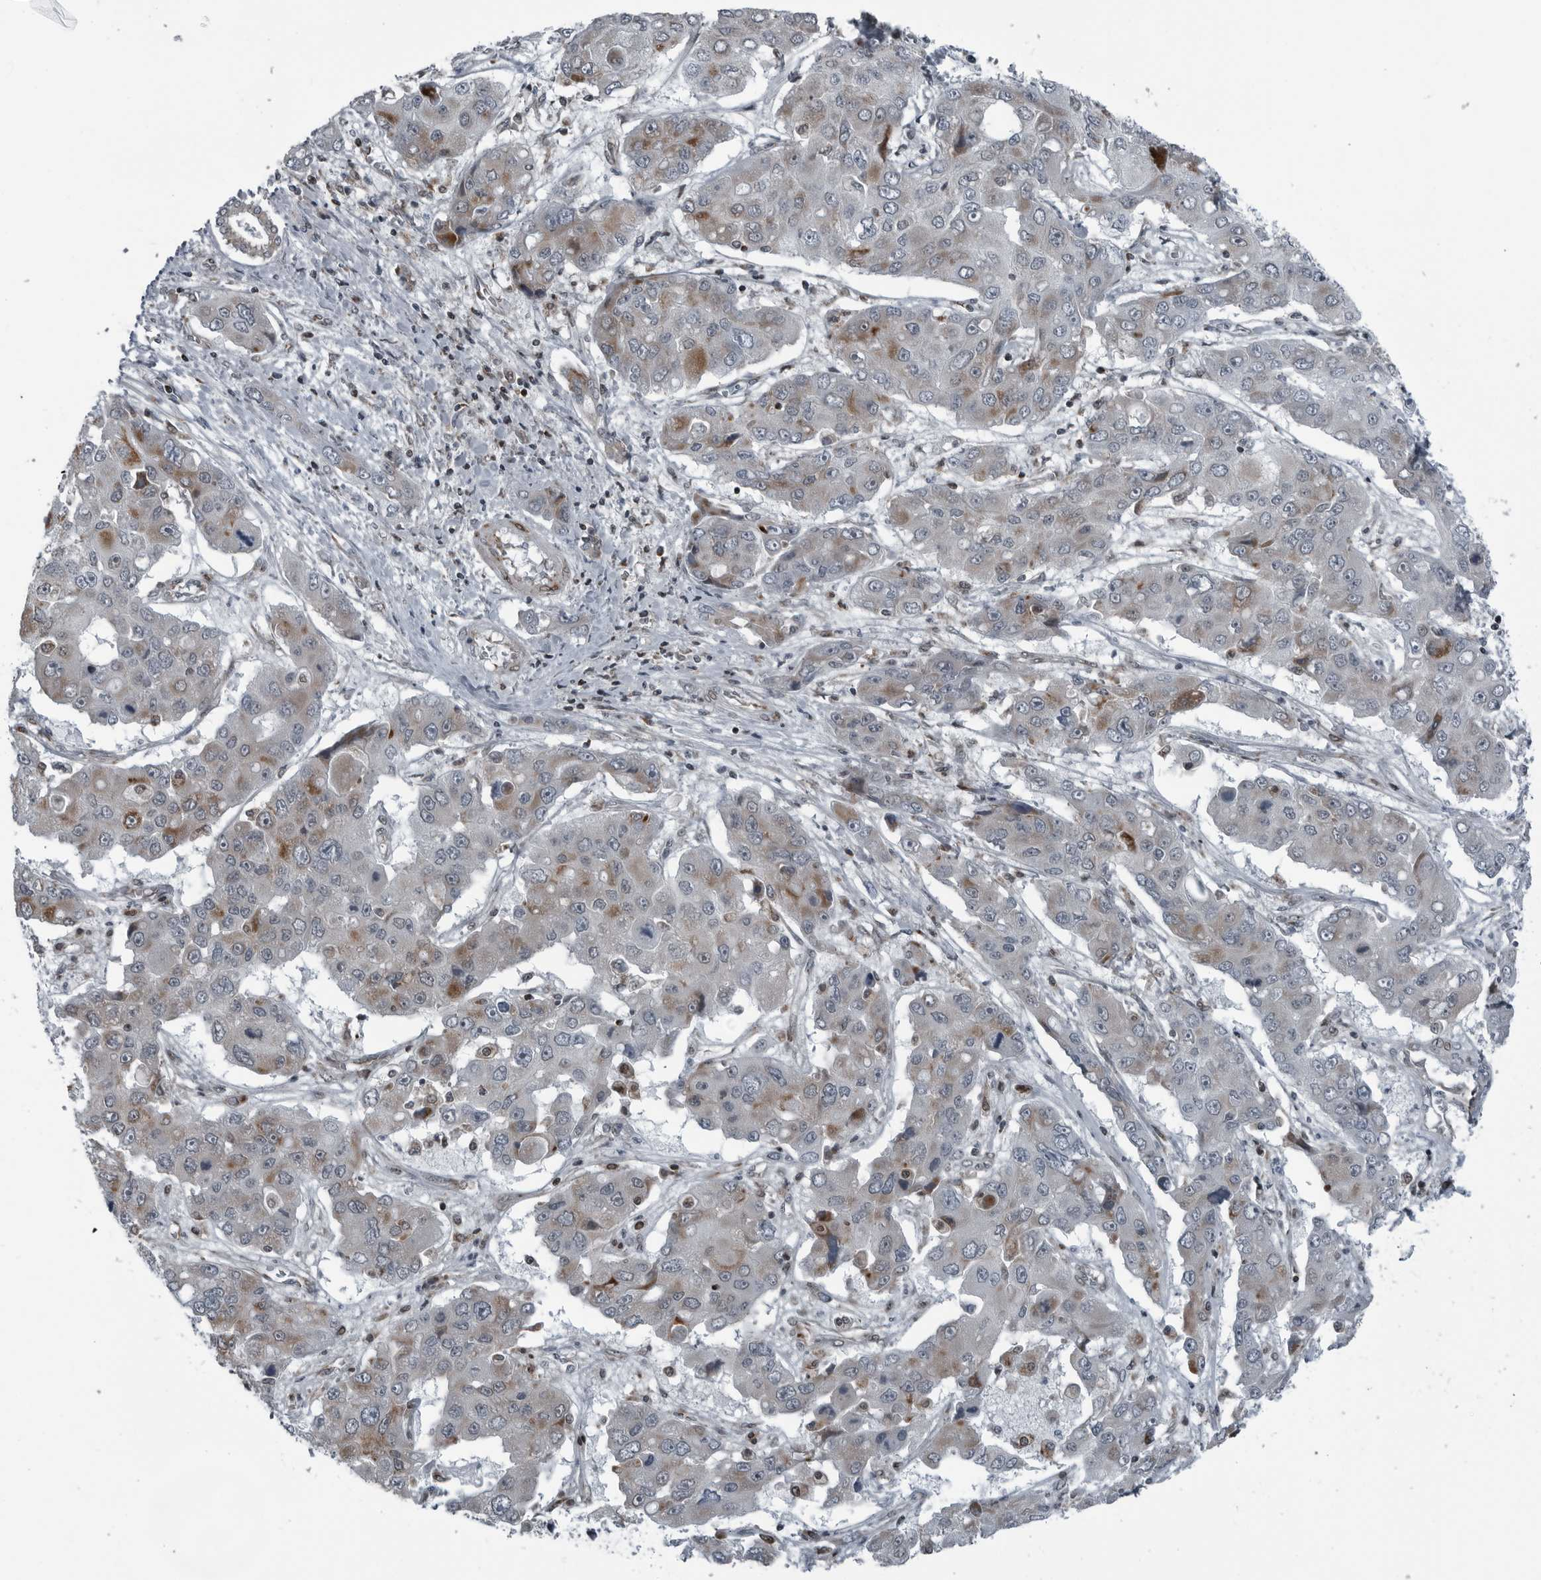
{"staining": {"intensity": "moderate", "quantity": "<25%", "location": "cytoplasmic/membranous"}, "tissue": "liver cancer", "cell_type": "Tumor cells", "image_type": "cancer", "snomed": [{"axis": "morphology", "description": "Cholangiocarcinoma"}, {"axis": "topography", "description": "Liver"}], "caption": "Immunohistochemical staining of liver cancer demonstrates moderate cytoplasmic/membranous protein staining in approximately <25% of tumor cells. (DAB IHC, brown staining for protein, blue staining for nuclei).", "gene": "GAK", "patient": {"sex": "male", "age": 67}}